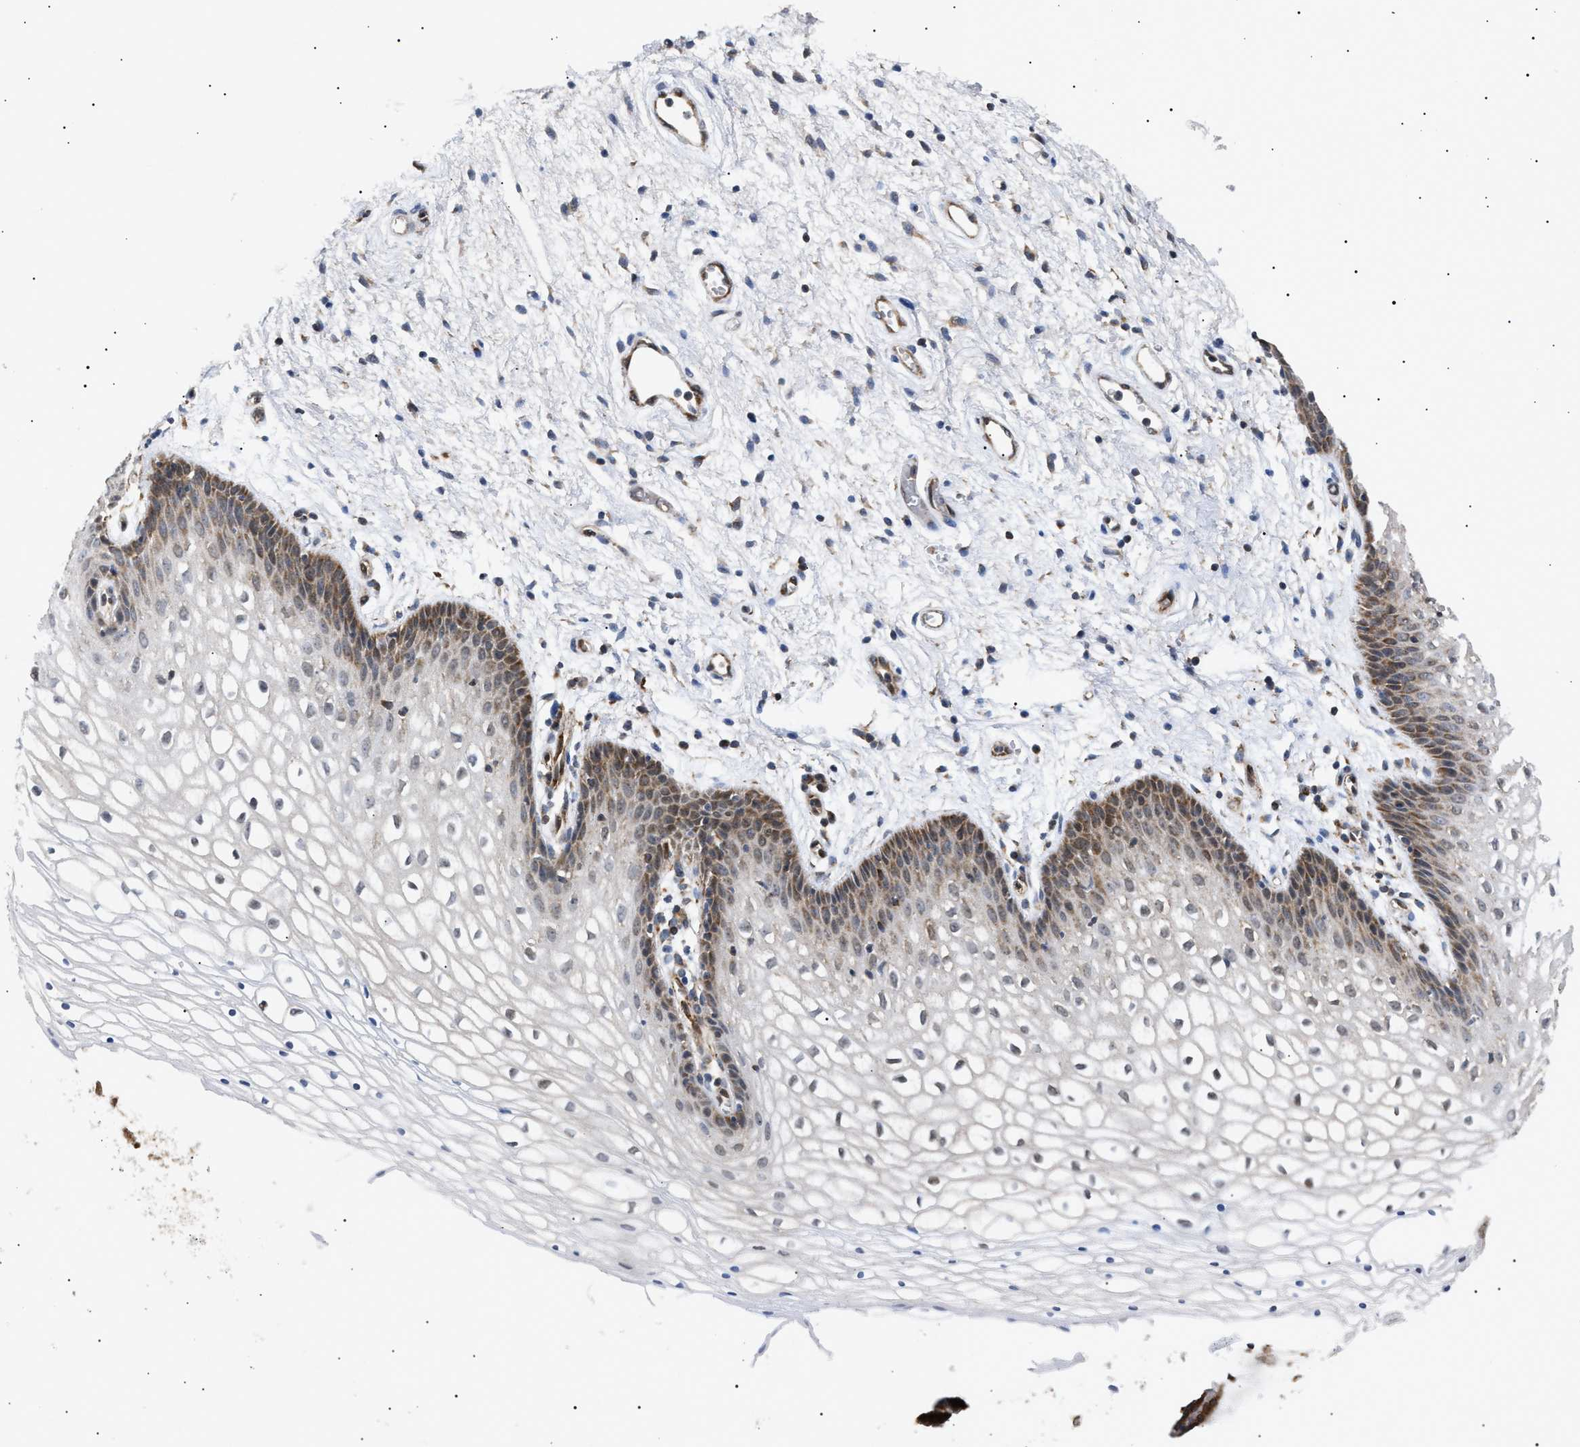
{"staining": {"intensity": "moderate", "quantity": "<25%", "location": "cytoplasmic/membranous"}, "tissue": "vagina", "cell_type": "Squamous epithelial cells", "image_type": "normal", "snomed": [{"axis": "morphology", "description": "Normal tissue, NOS"}, {"axis": "topography", "description": "Vagina"}], "caption": "Immunohistochemistry (IHC) staining of unremarkable vagina, which reveals low levels of moderate cytoplasmic/membranous staining in approximately <25% of squamous epithelial cells indicating moderate cytoplasmic/membranous protein staining. The staining was performed using DAB (brown) for protein detection and nuclei were counterstained in hematoxylin (blue).", "gene": "SIRT5", "patient": {"sex": "female", "age": 34}}